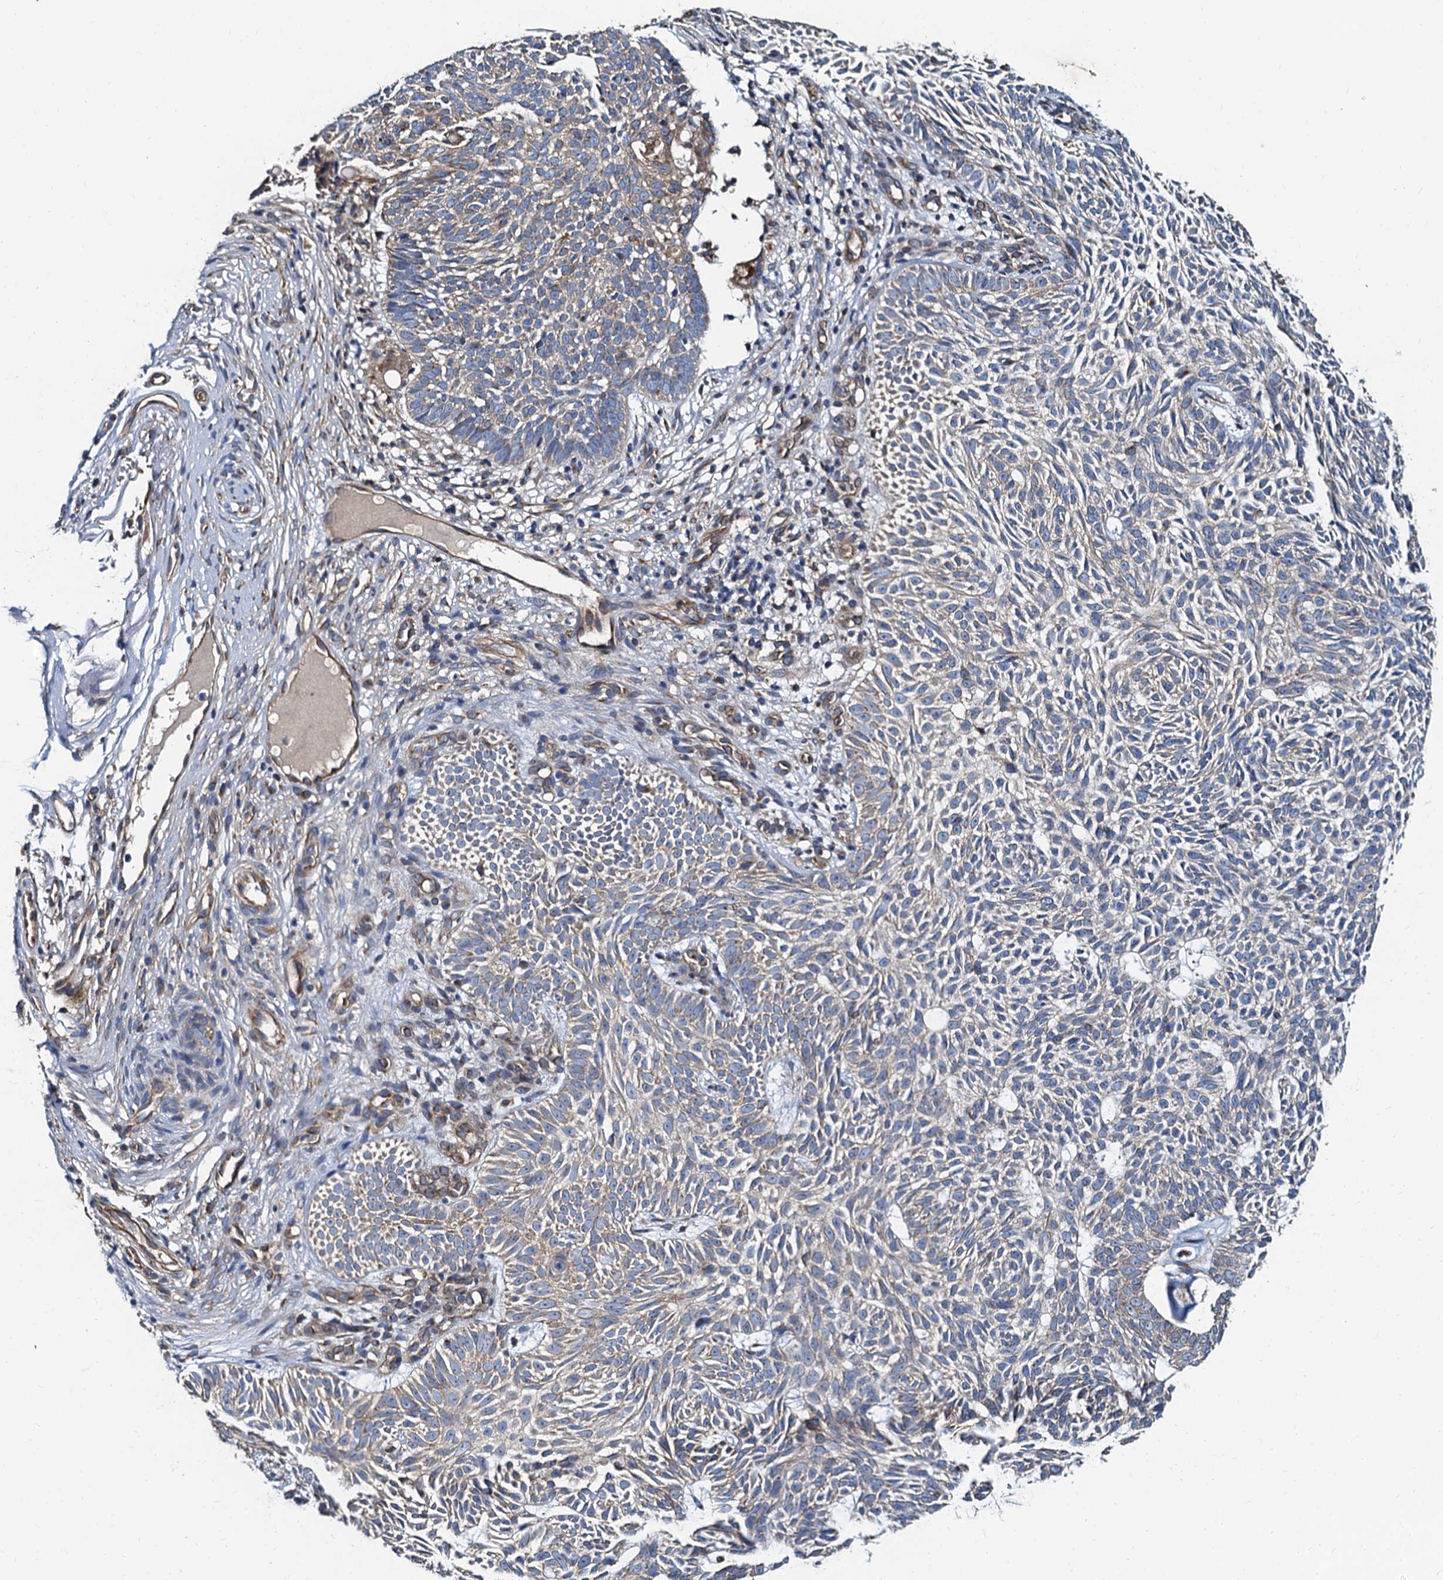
{"staining": {"intensity": "weak", "quantity": "25%-75%", "location": "cytoplasmic/membranous"}, "tissue": "skin cancer", "cell_type": "Tumor cells", "image_type": "cancer", "snomed": [{"axis": "morphology", "description": "Basal cell carcinoma"}, {"axis": "topography", "description": "Skin"}], "caption": "Skin cancer stained with IHC reveals weak cytoplasmic/membranous staining in approximately 25%-75% of tumor cells.", "gene": "NGRN", "patient": {"sex": "male", "age": 75}}